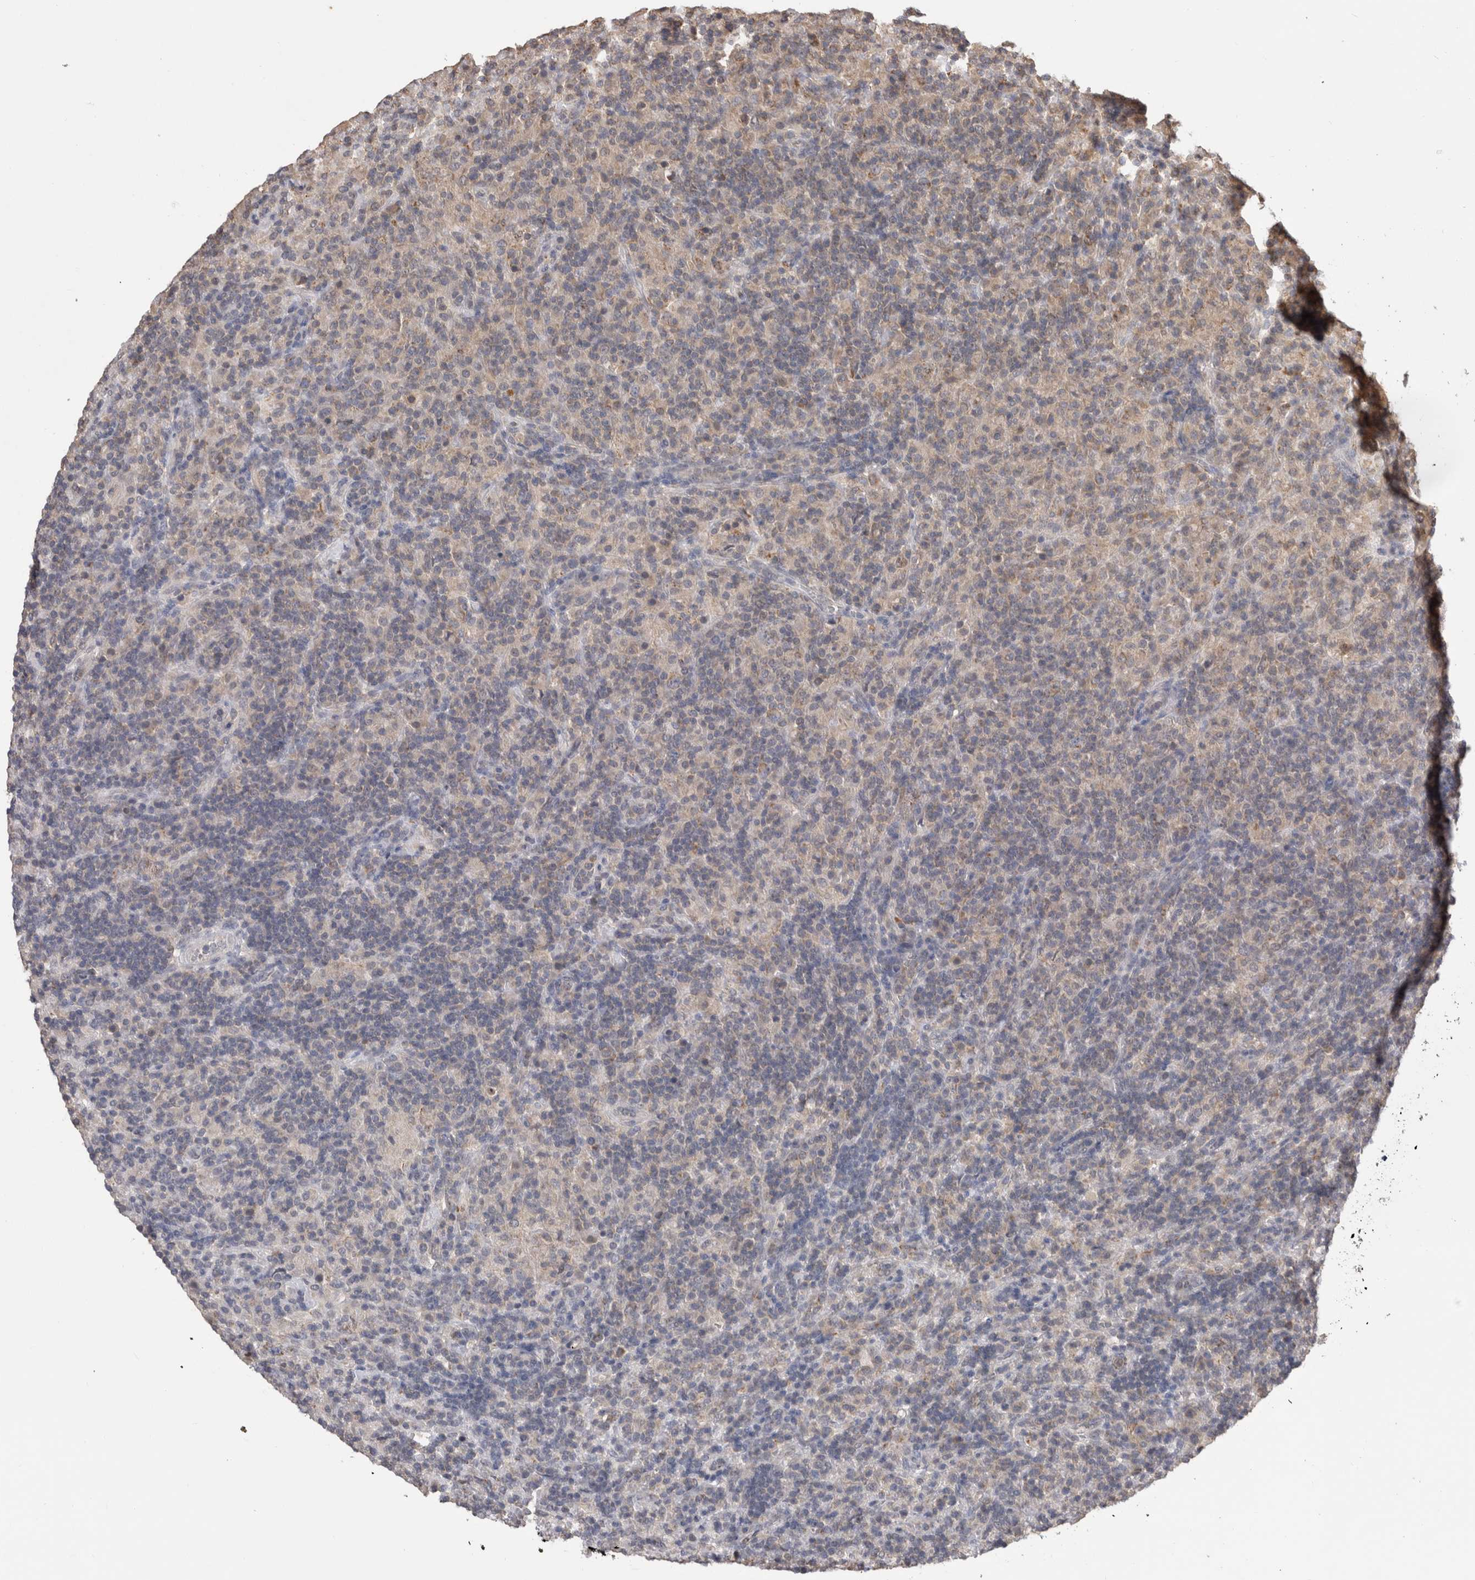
{"staining": {"intensity": "weak", "quantity": "25%-75%", "location": "cytoplasmic/membranous"}, "tissue": "lymphoma", "cell_type": "Tumor cells", "image_type": "cancer", "snomed": [{"axis": "morphology", "description": "Hodgkin's disease, NOS"}, {"axis": "topography", "description": "Lymph node"}], "caption": "Brown immunohistochemical staining in human lymphoma exhibits weak cytoplasmic/membranous expression in about 25%-75% of tumor cells.", "gene": "PREP", "patient": {"sex": "male", "age": 70}}